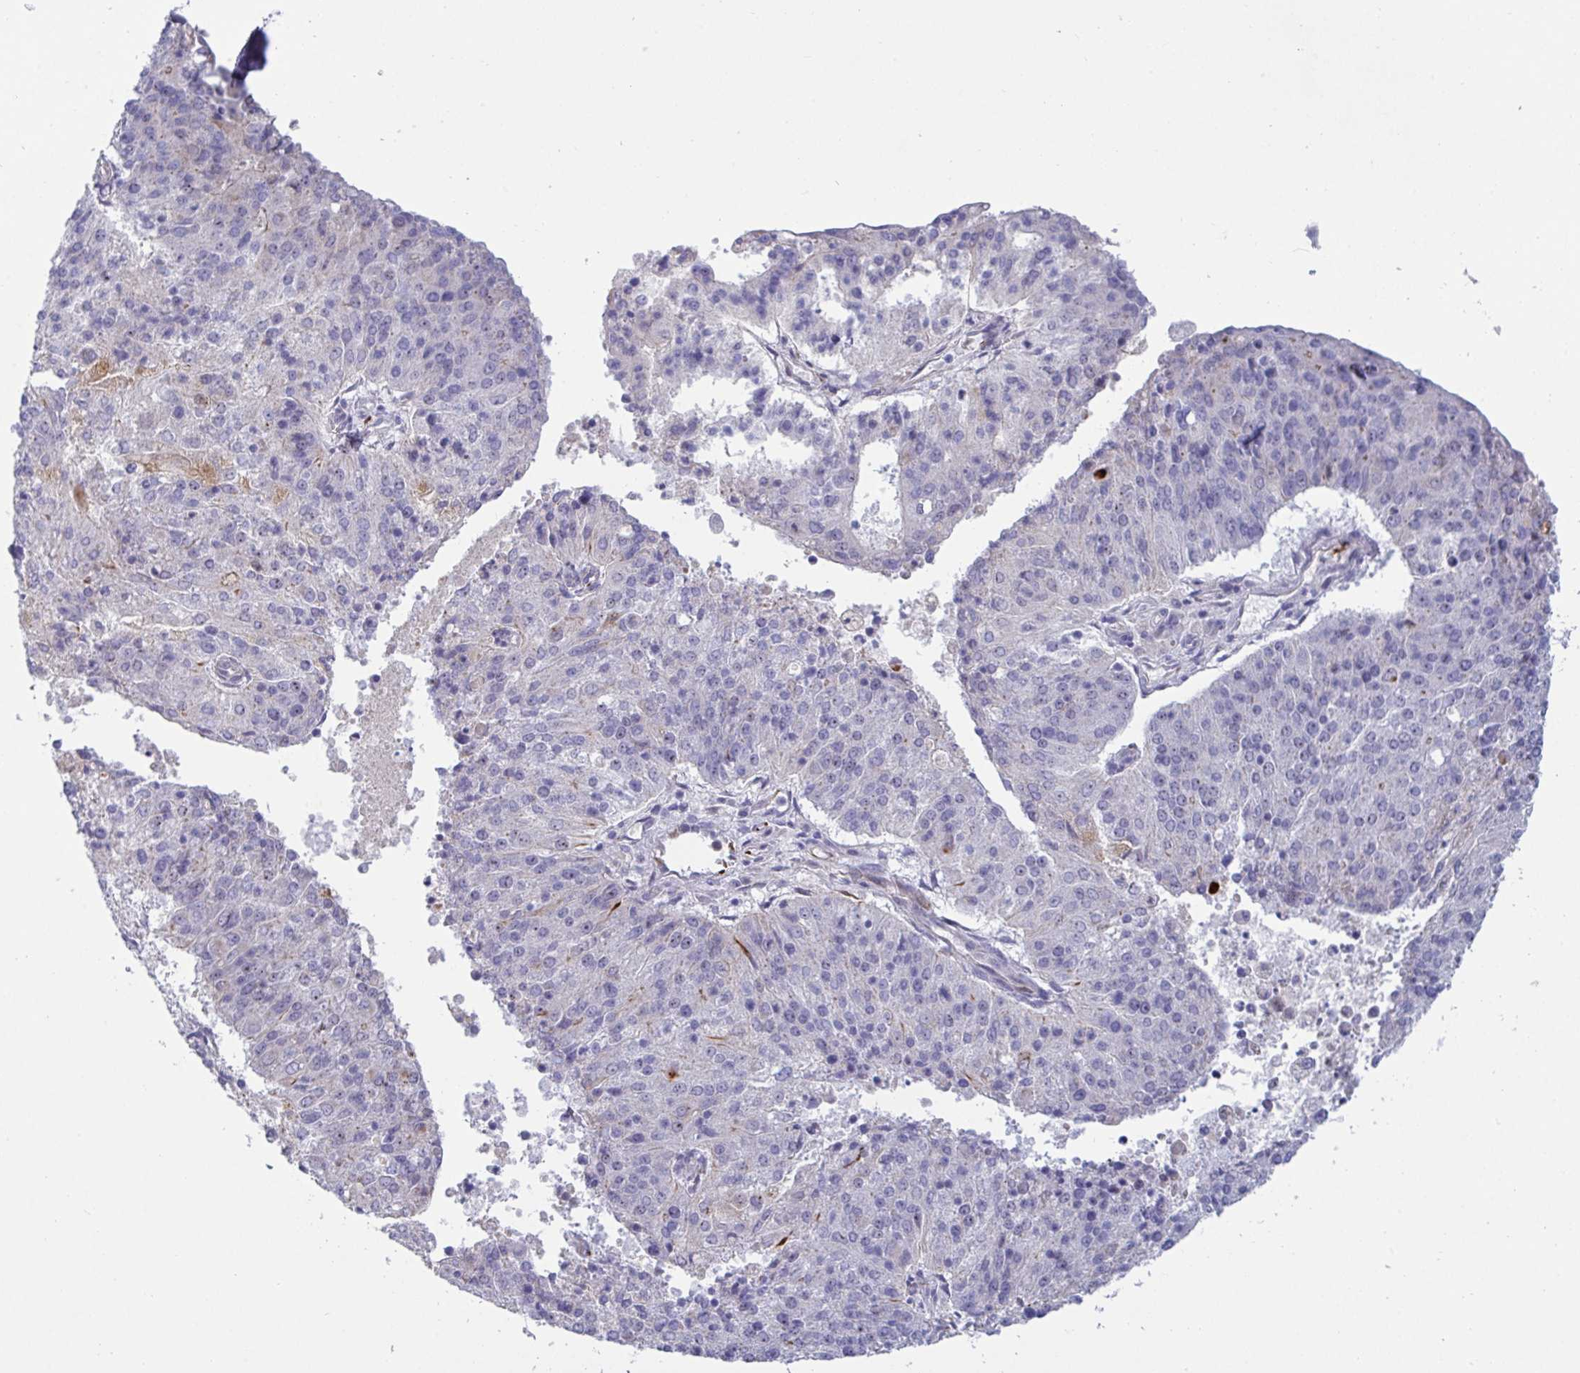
{"staining": {"intensity": "negative", "quantity": "none", "location": "none"}, "tissue": "endometrial cancer", "cell_type": "Tumor cells", "image_type": "cancer", "snomed": [{"axis": "morphology", "description": "Adenocarcinoma, NOS"}, {"axis": "topography", "description": "Endometrium"}], "caption": "A high-resolution histopathology image shows immunohistochemistry (IHC) staining of endometrial cancer (adenocarcinoma), which exhibits no significant expression in tumor cells.", "gene": "TAS2R38", "patient": {"sex": "female", "age": 82}}